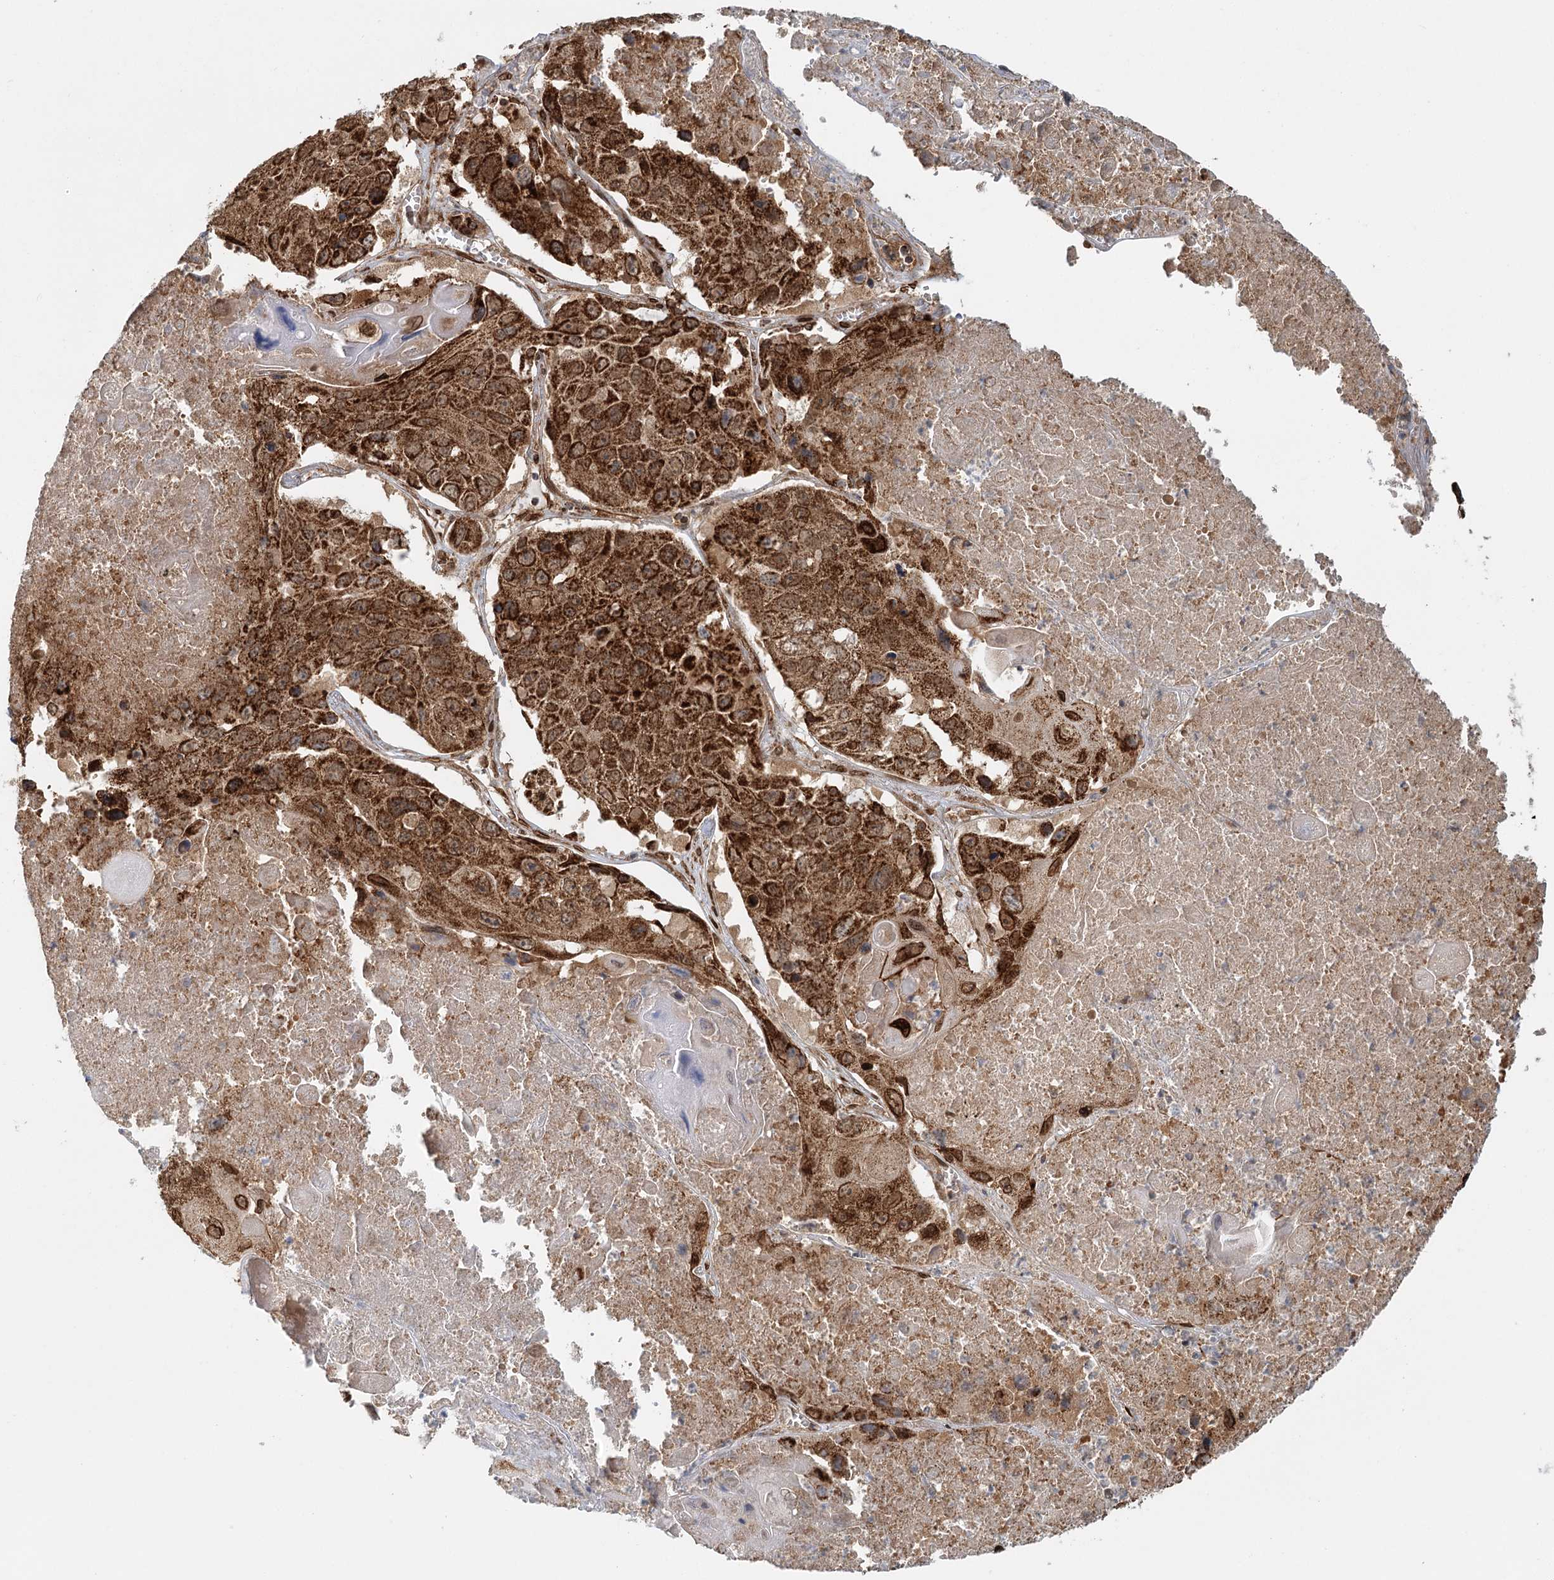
{"staining": {"intensity": "strong", "quantity": ">75%", "location": "cytoplasmic/membranous"}, "tissue": "lung cancer", "cell_type": "Tumor cells", "image_type": "cancer", "snomed": [{"axis": "morphology", "description": "Squamous cell carcinoma, NOS"}, {"axis": "topography", "description": "Lung"}], "caption": "Tumor cells demonstrate strong cytoplasmic/membranous staining in approximately >75% of cells in lung cancer.", "gene": "BCKDHA", "patient": {"sex": "male", "age": 61}}